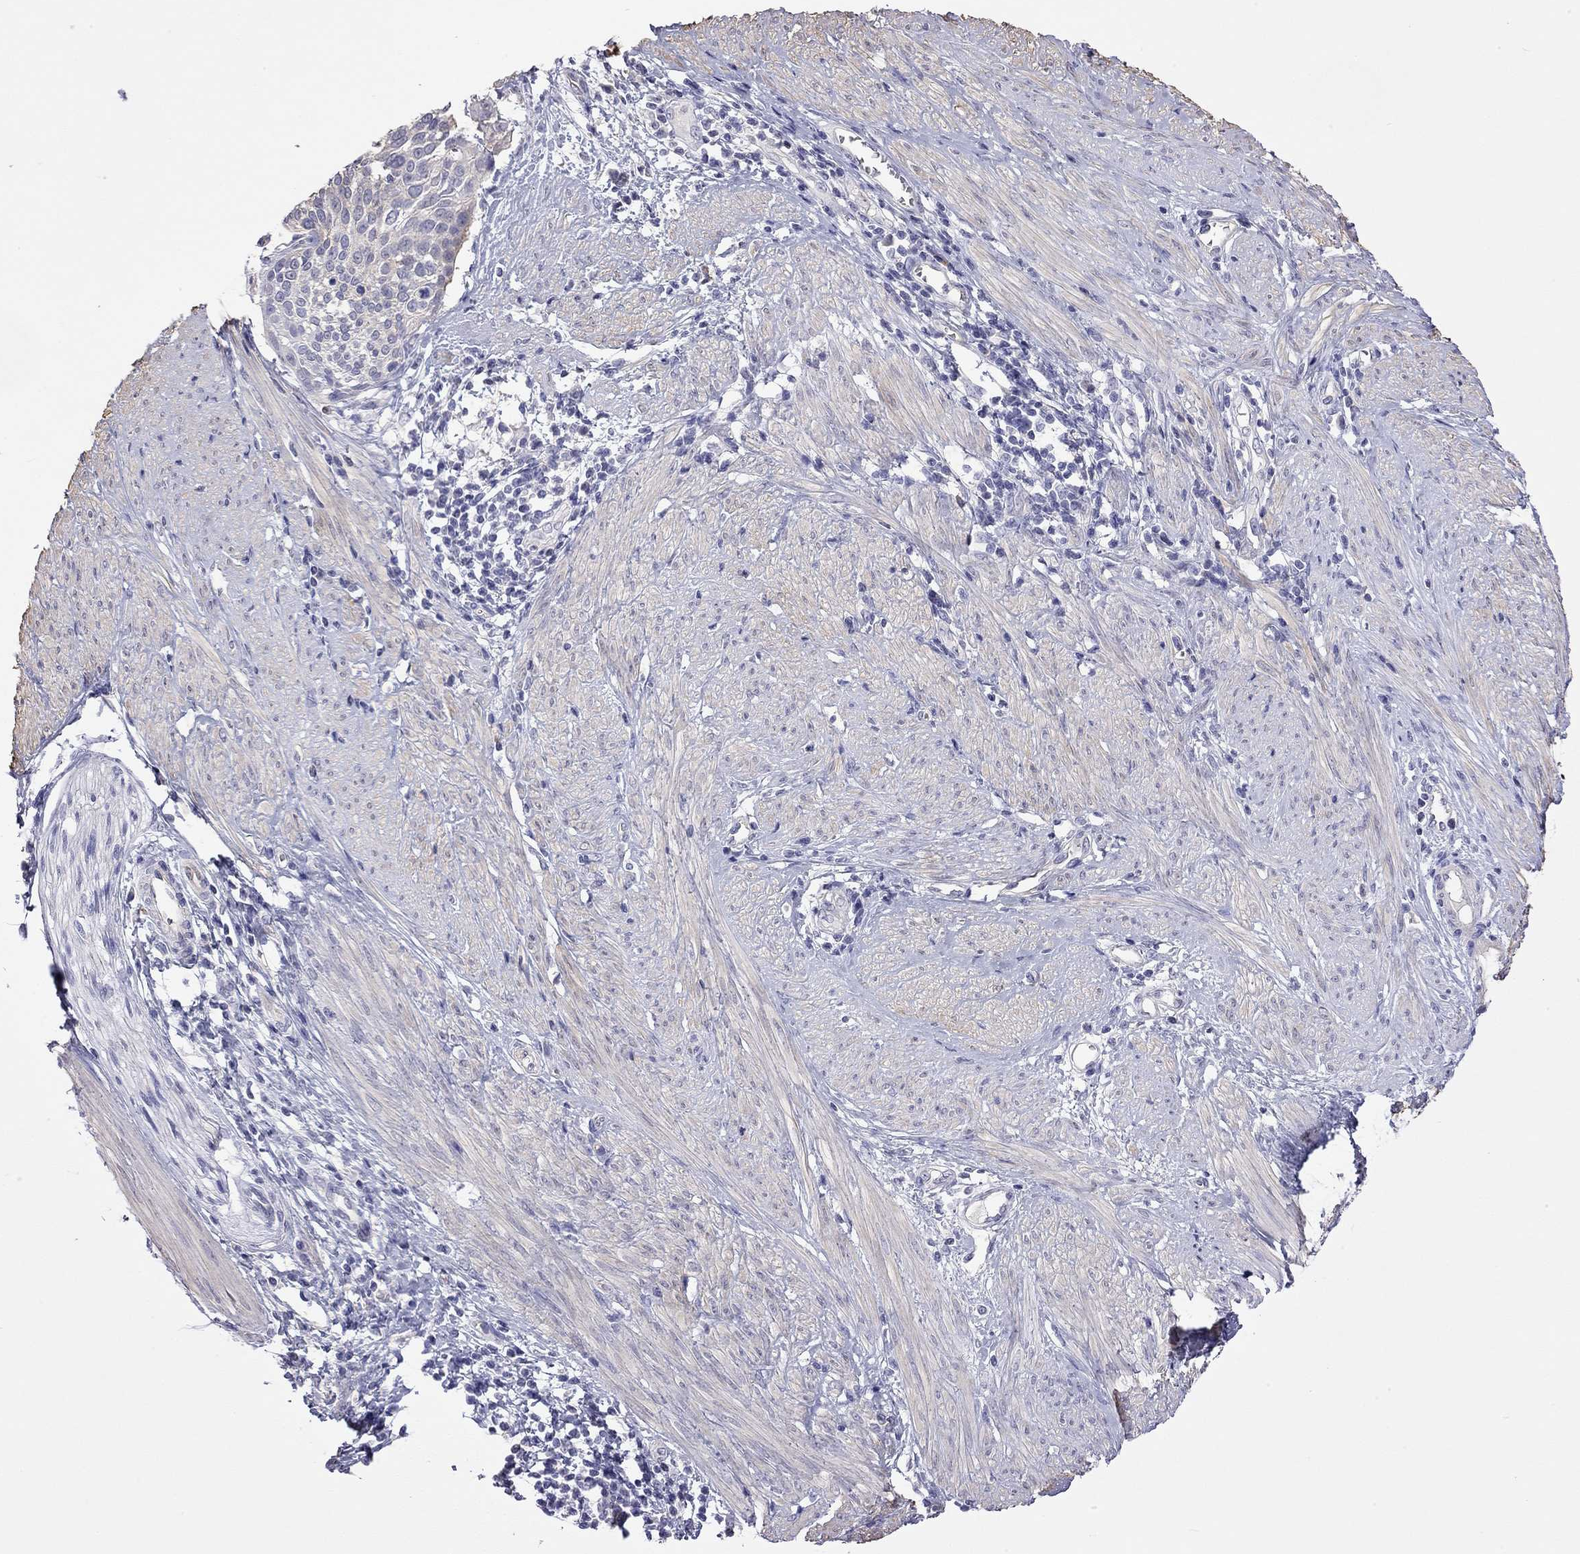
{"staining": {"intensity": "negative", "quantity": "none", "location": "none"}, "tissue": "cervical cancer", "cell_type": "Tumor cells", "image_type": "cancer", "snomed": [{"axis": "morphology", "description": "Squamous cell carcinoma, NOS"}, {"axis": "topography", "description": "Cervix"}], "caption": "High power microscopy photomicrograph of an immunohistochemistry photomicrograph of cervical squamous cell carcinoma, revealing no significant staining in tumor cells.", "gene": "FEZ1", "patient": {"sex": "female", "age": 39}}